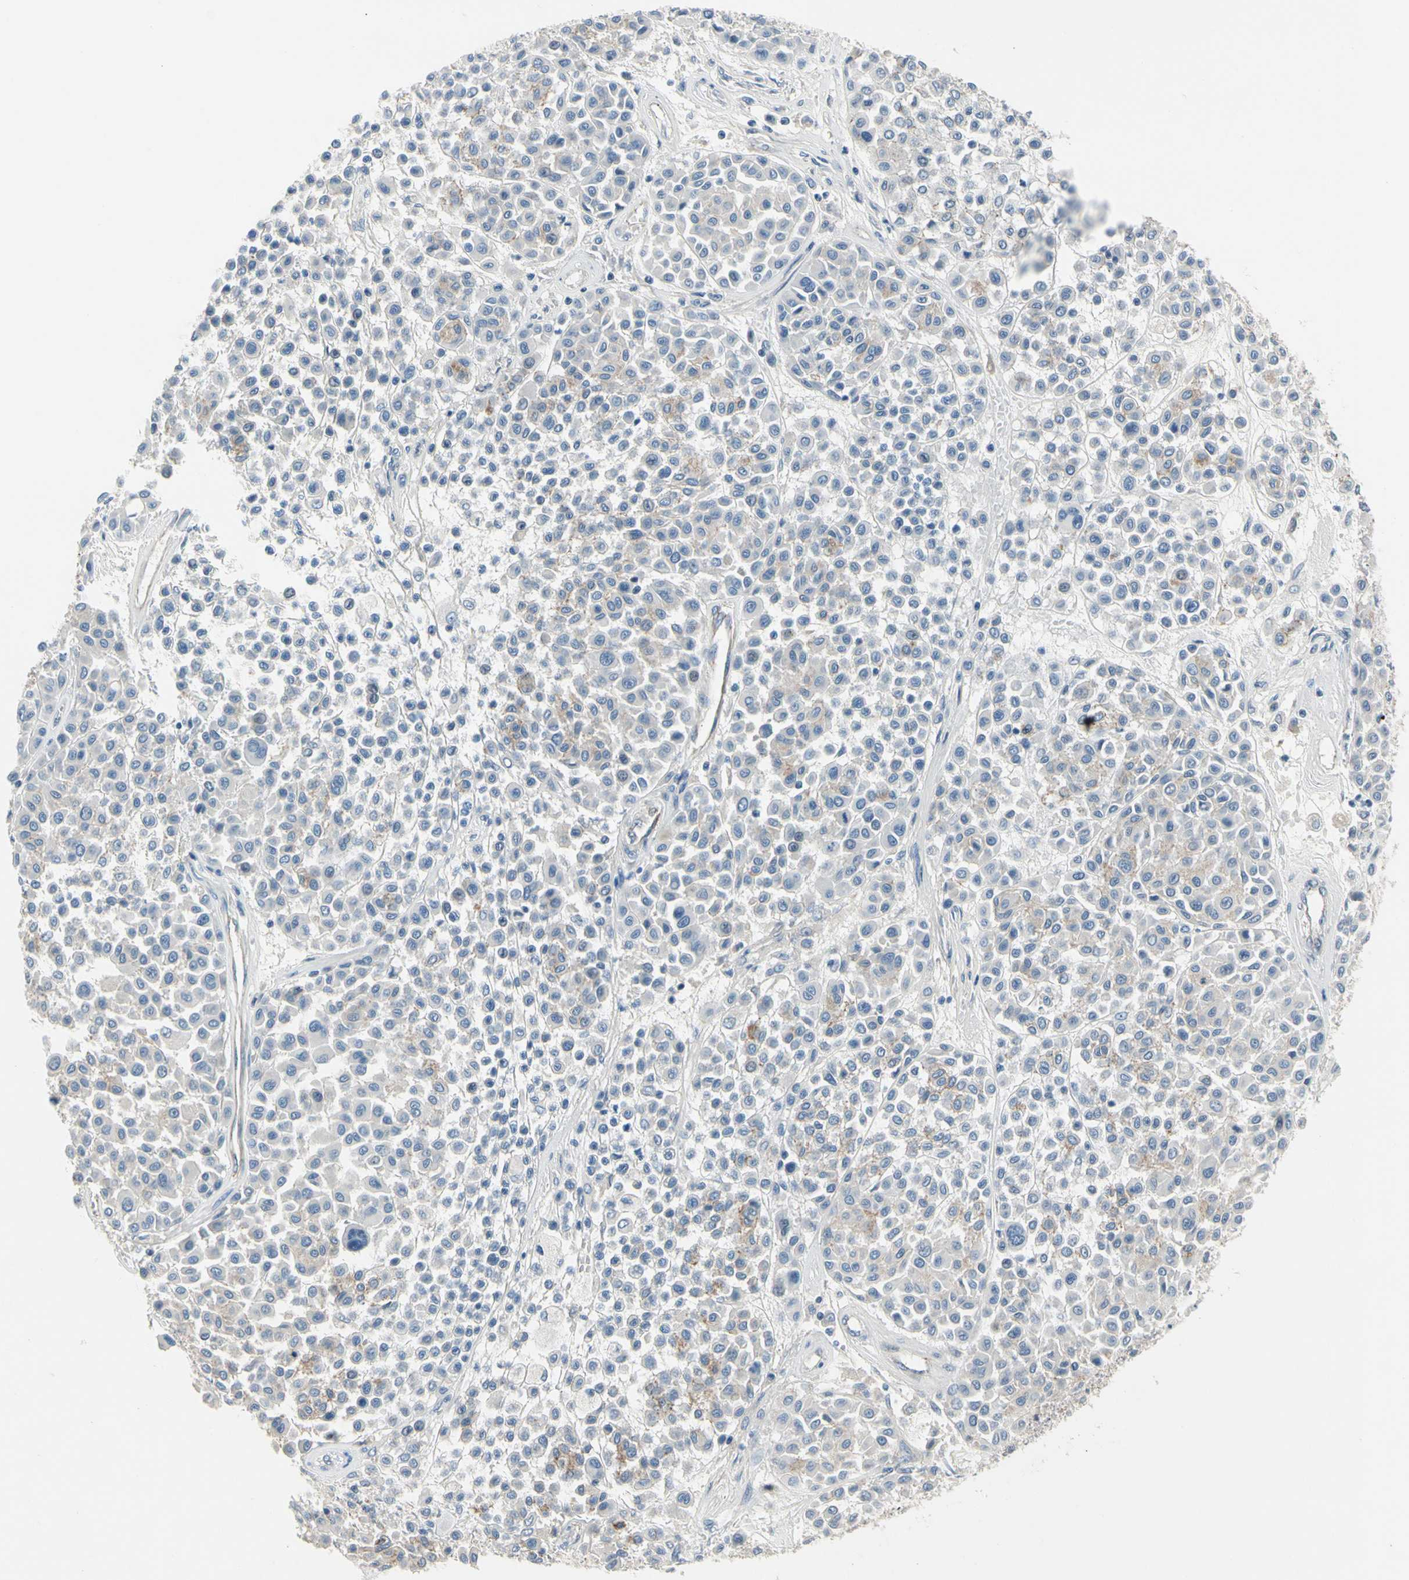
{"staining": {"intensity": "negative", "quantity": "none", "location": "none"}, "tissue": "melanoma", "cell_type": "Tumor cells", "image_type": "cancer", "snomed": [{"axis": "morphology", "description": "Malignant melanoma, Metastatic site"}, {"axis": "topography", "description": "Soft tissue"}], "caption": "There is no significant expression in tumor cells of malignant melanoma (metastatic site). (Stains: DAB (3,3'-diaminobenzidine) IHC with hematoxylin counter stain, Microscopy: brightfield microscopy at high magnification).", "gene": "LGR6", "patient": {"sex": "male", "age": 41}}